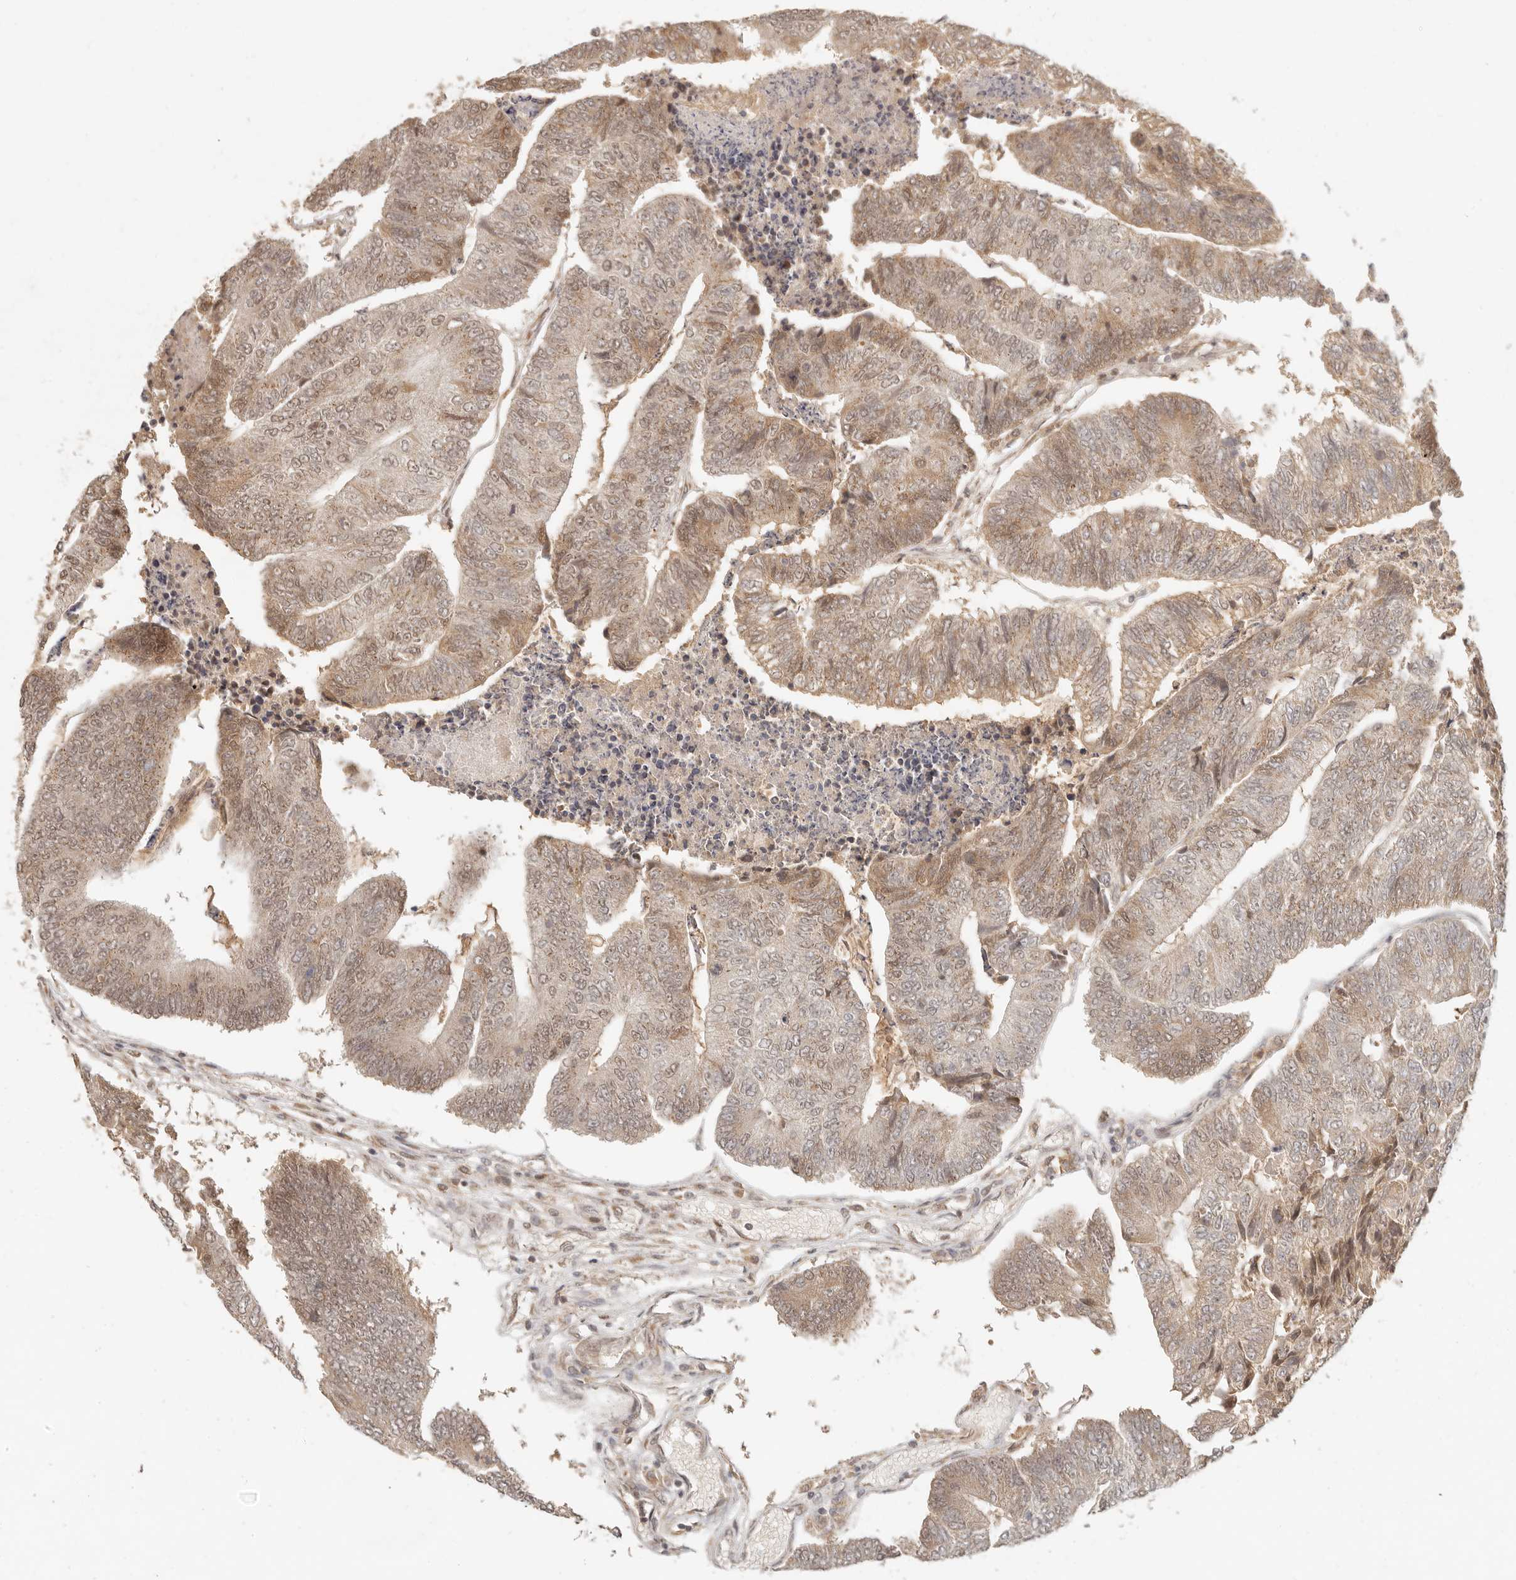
{"staining": {"intensity": "weak", "quantity": ">75%", "location": "cytoplasmic/membranous,nuclear"}, "tissue": "colorectal cancer", "cell_type": "Tumor cells", "image_type": "cancer", "snomed": [{"axis": "morphology", "description": "Adenocarcinoma, NOS"}, {"axis": "topography", "description": "Colon"}], "caption": "Immunohistochemical staining of human adenocarcinoma (colorectal) exhibits weak cytoplasmic/membranous and nuclear protein staining in about >75% of tumor cells.", "gene": "INTS11", "patient": {"sex": "female", "age": 67}}